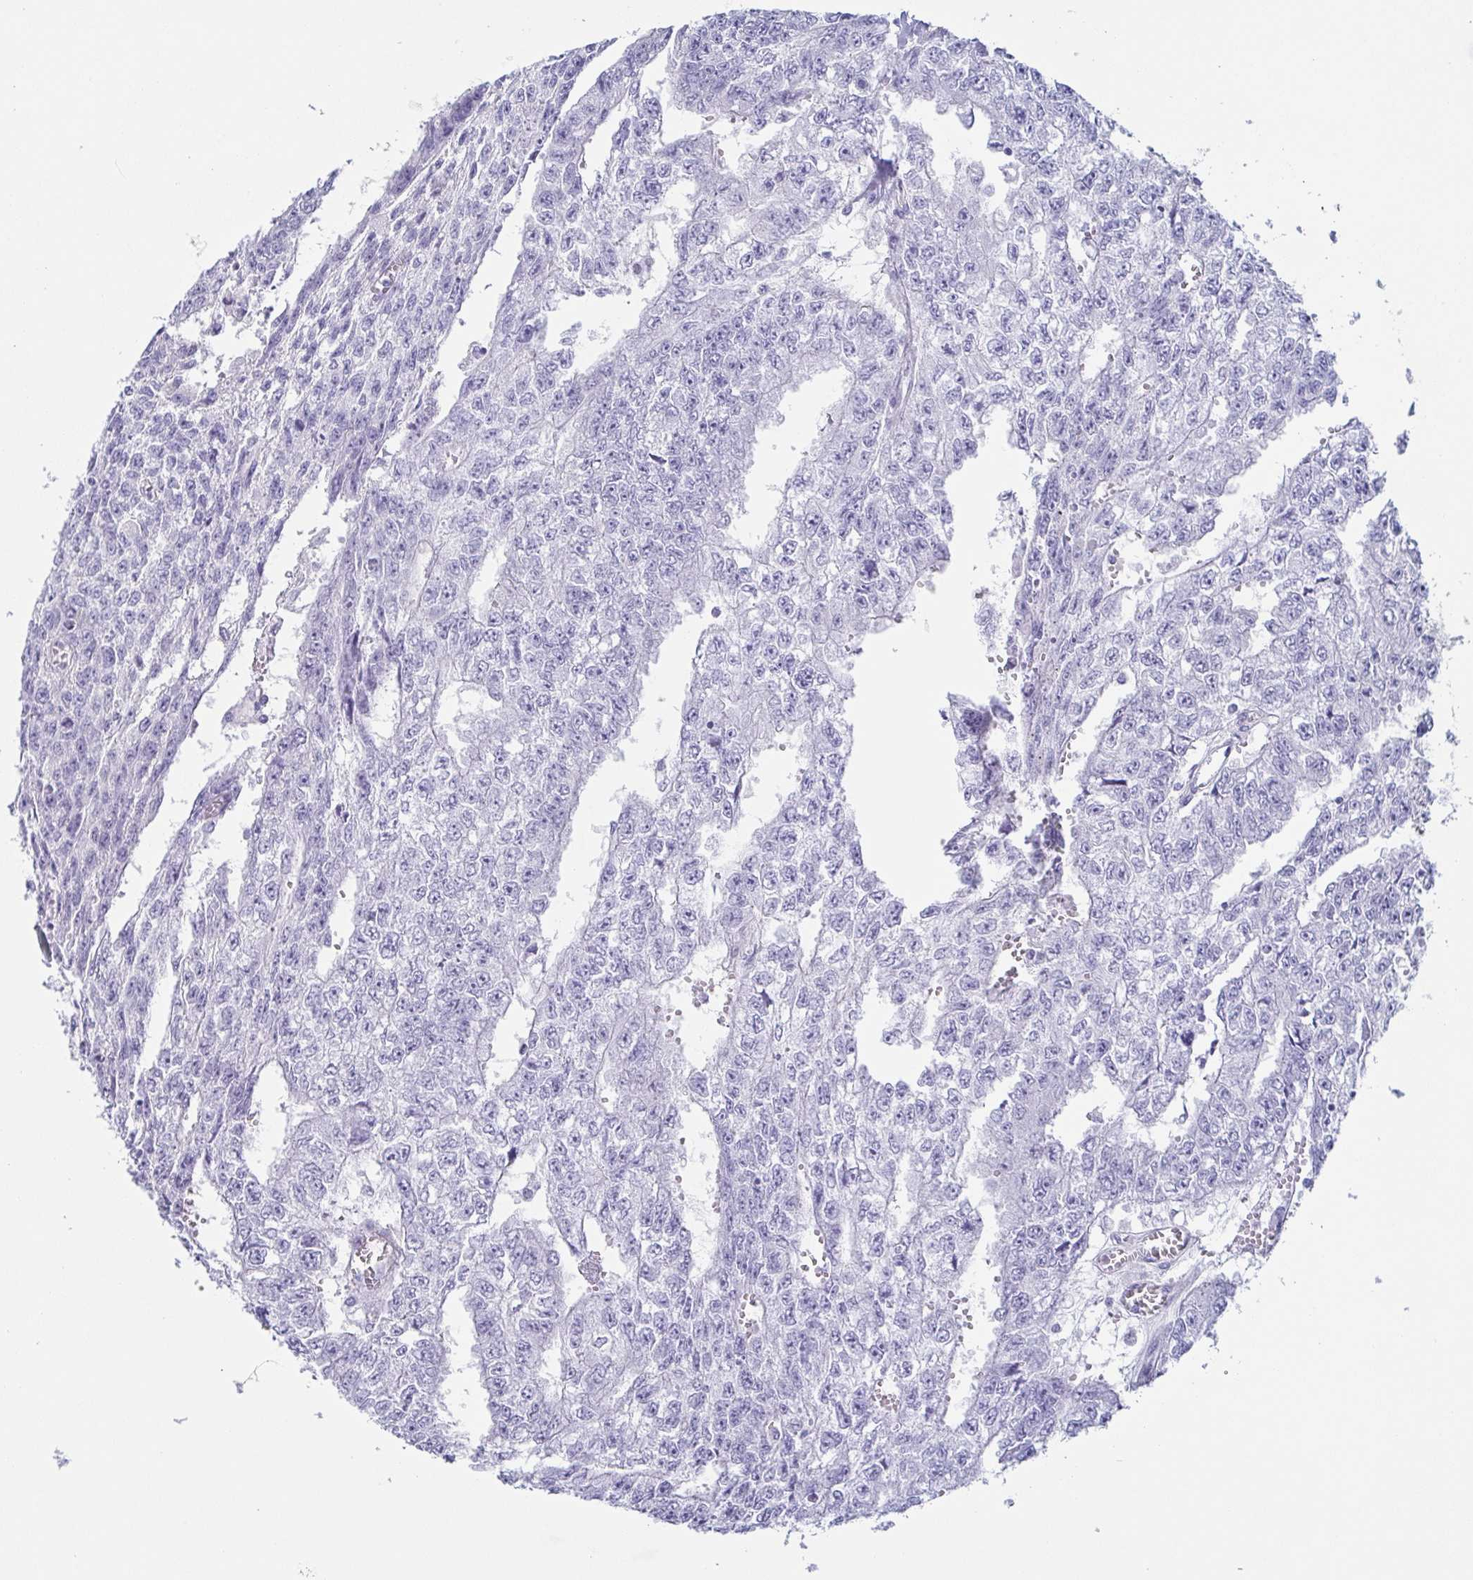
{"staining": {"intensity": "negative", "quantity": "none", "location": "none"}, "tissue": "testis cancer", "cell_type": "Tumor cells", "image_type": "cancer", "snomed": [{"axis": "morphology", "description": "Carcinoma, Embryonal, NOS"}, {"axis": "morphology", "description": "Teratoma, malignant, NOS"}, {"axis": "topography", "description": "Testis"}], "caption": "Immunohistochemical staining of human testis malignant teratoma demonstrates no significant expression in tumor cells.", "gene": "PRR4", "patient": {"sex": "male", "age": 24}}